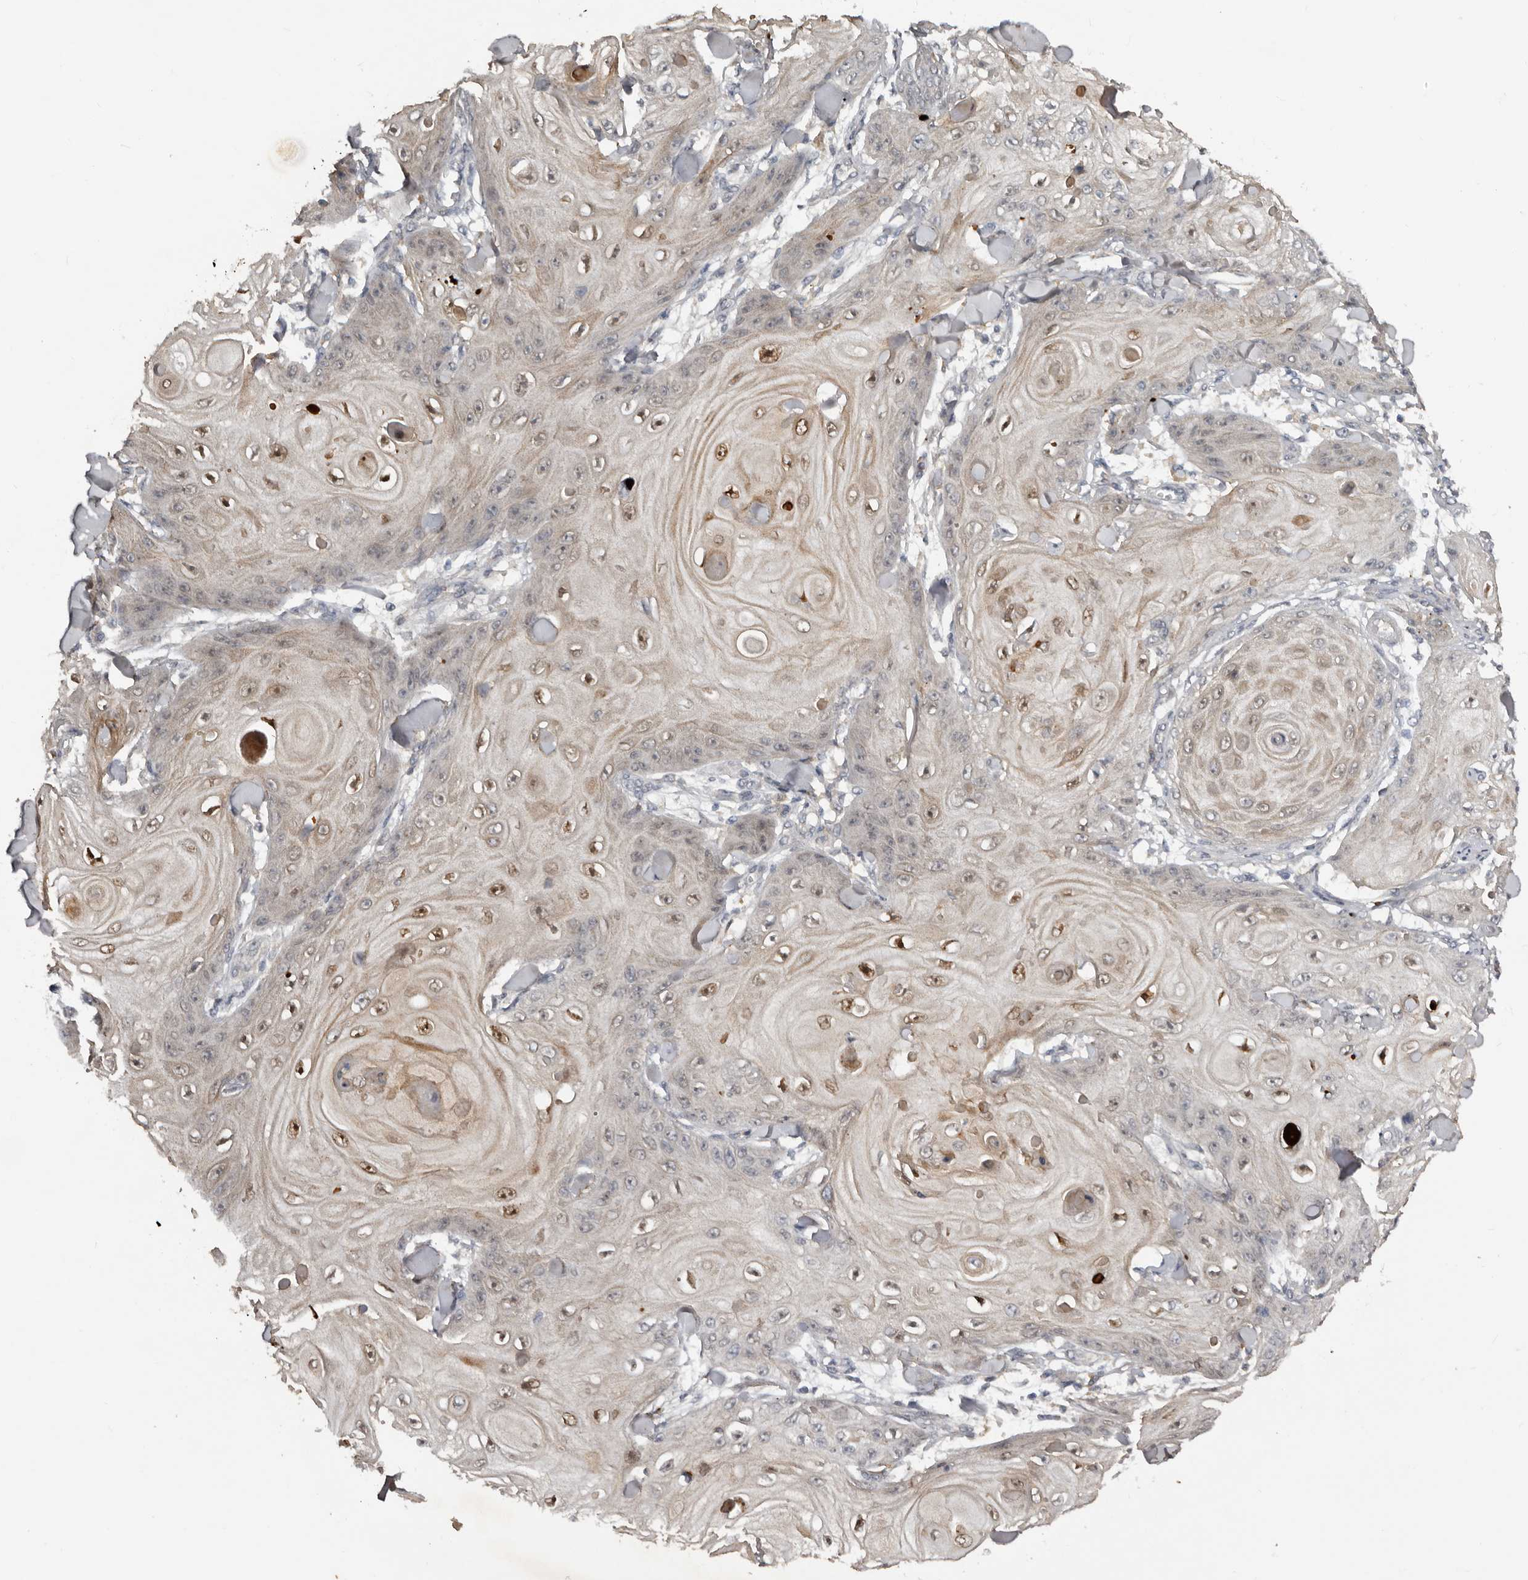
{"staining": {"intensity": "moderate", "quantity": "<25%", "location": "nuclear"}, "tissue": "skin cancer", "cell_type": "Tumor cells", "image_type": "cancer", "snomed": [{"axis": "morphology", "description": "Squamous cell carcinoma, NOS"}, {"axis": "topography", "description": "Skin"}], "caption": "Tumor cells demonstrate moderate nuclear expression in about <25% of cells in skin cancer (squamous cell carcinoma).", "gene": "NMUR1", "patient": {"sex": "male", "age": 74}}